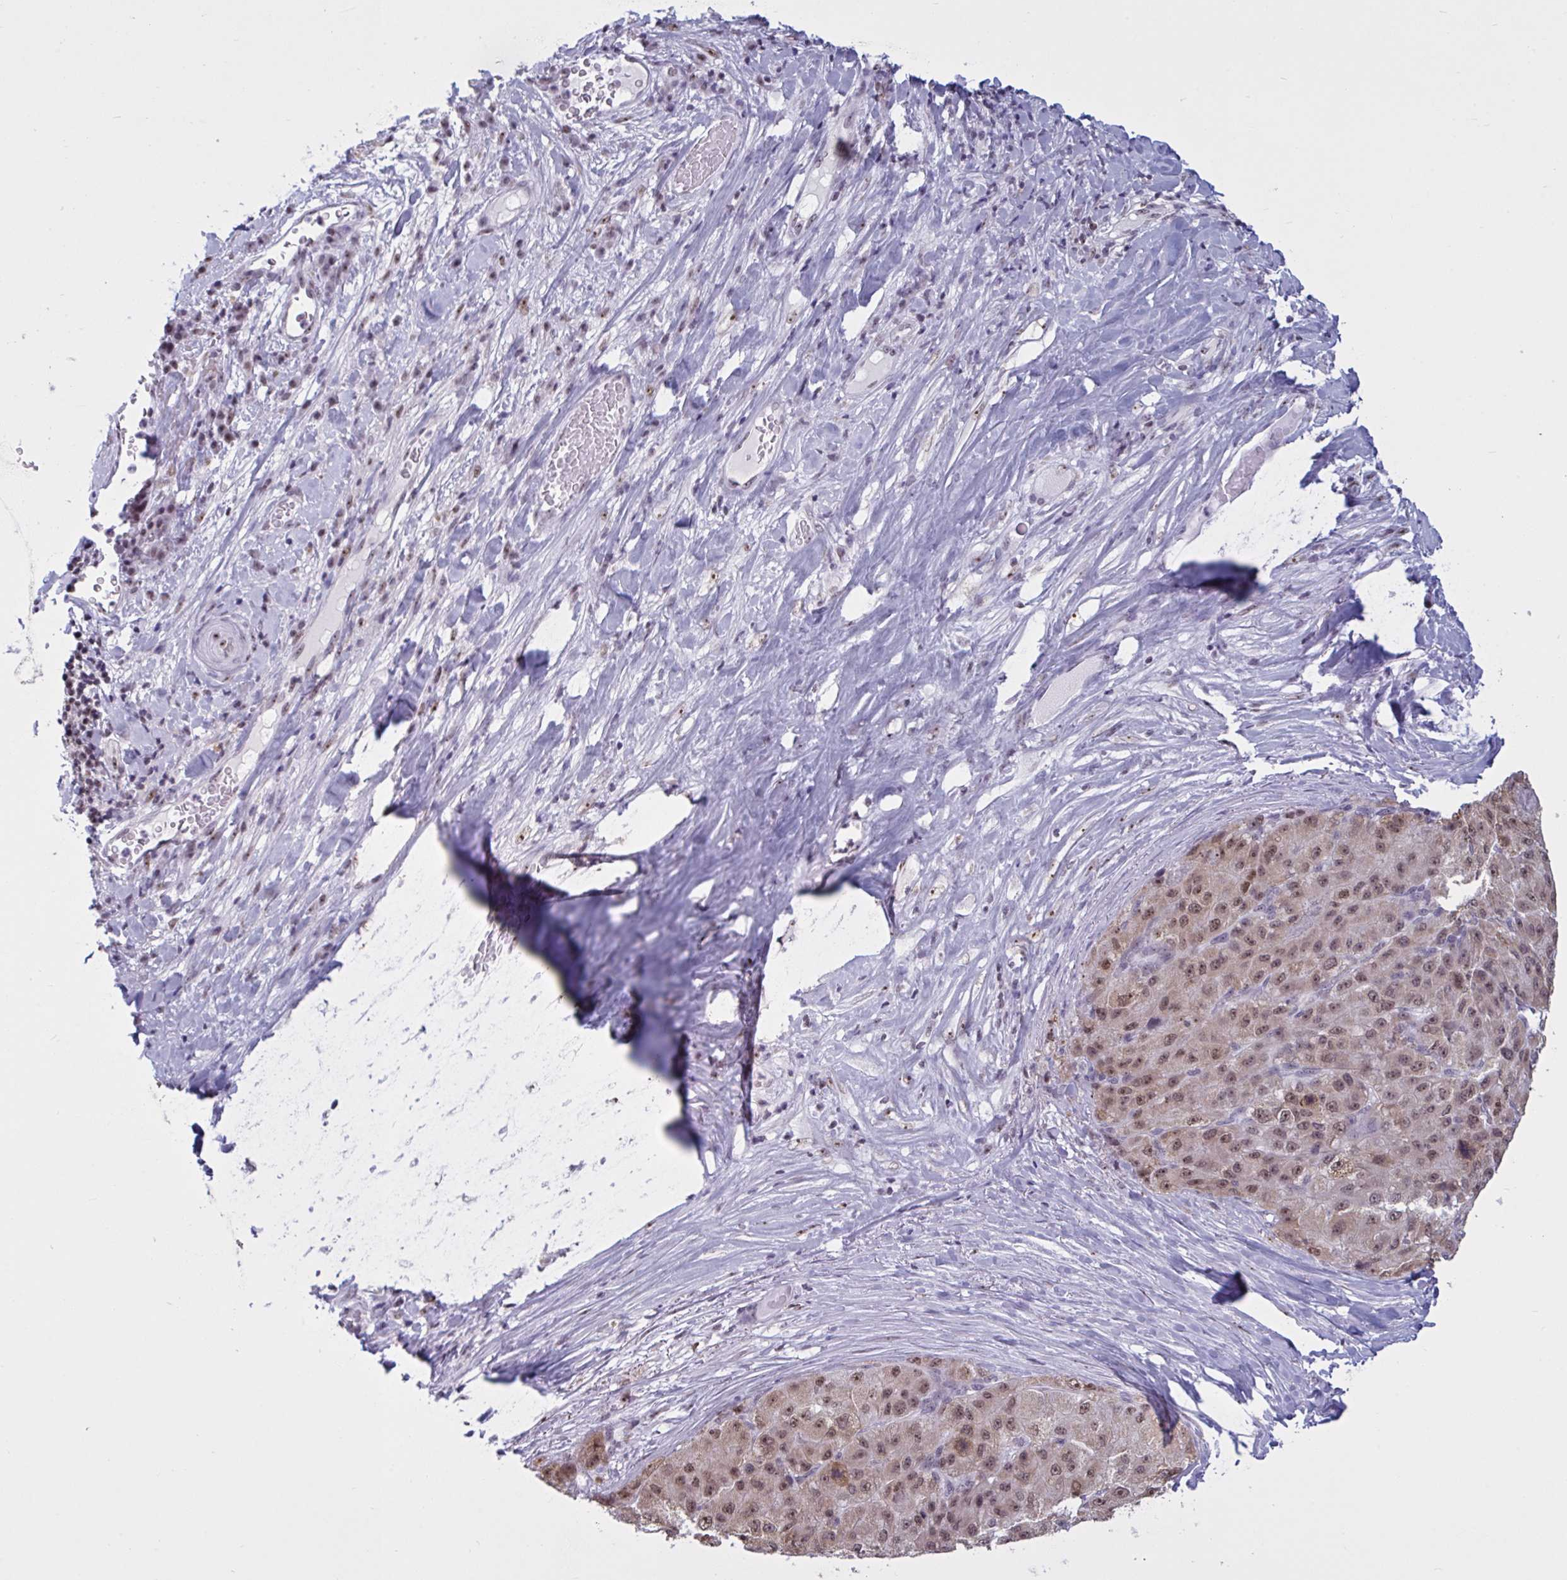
{"staining": {"intensity": "moderate", "quantity": ">75%", "location": "nuclear"}, "tissue": "liver cancer", "cell_type": "Tumor cells", "image_type": "cancer", "snomed": [{"axis": "morphology", "description": "Carcinoma, Hepatocellular, NOS"}, {"axis": "topography", "description": "Liver"}], "caption": "Immunohistochemical staining of human liver cancer demonstrates medium levels of moderate nuclear positivity in about >75% of tumor cells.", "gene": "TGM6", "patient": {"sex": "male", "age": 80}}